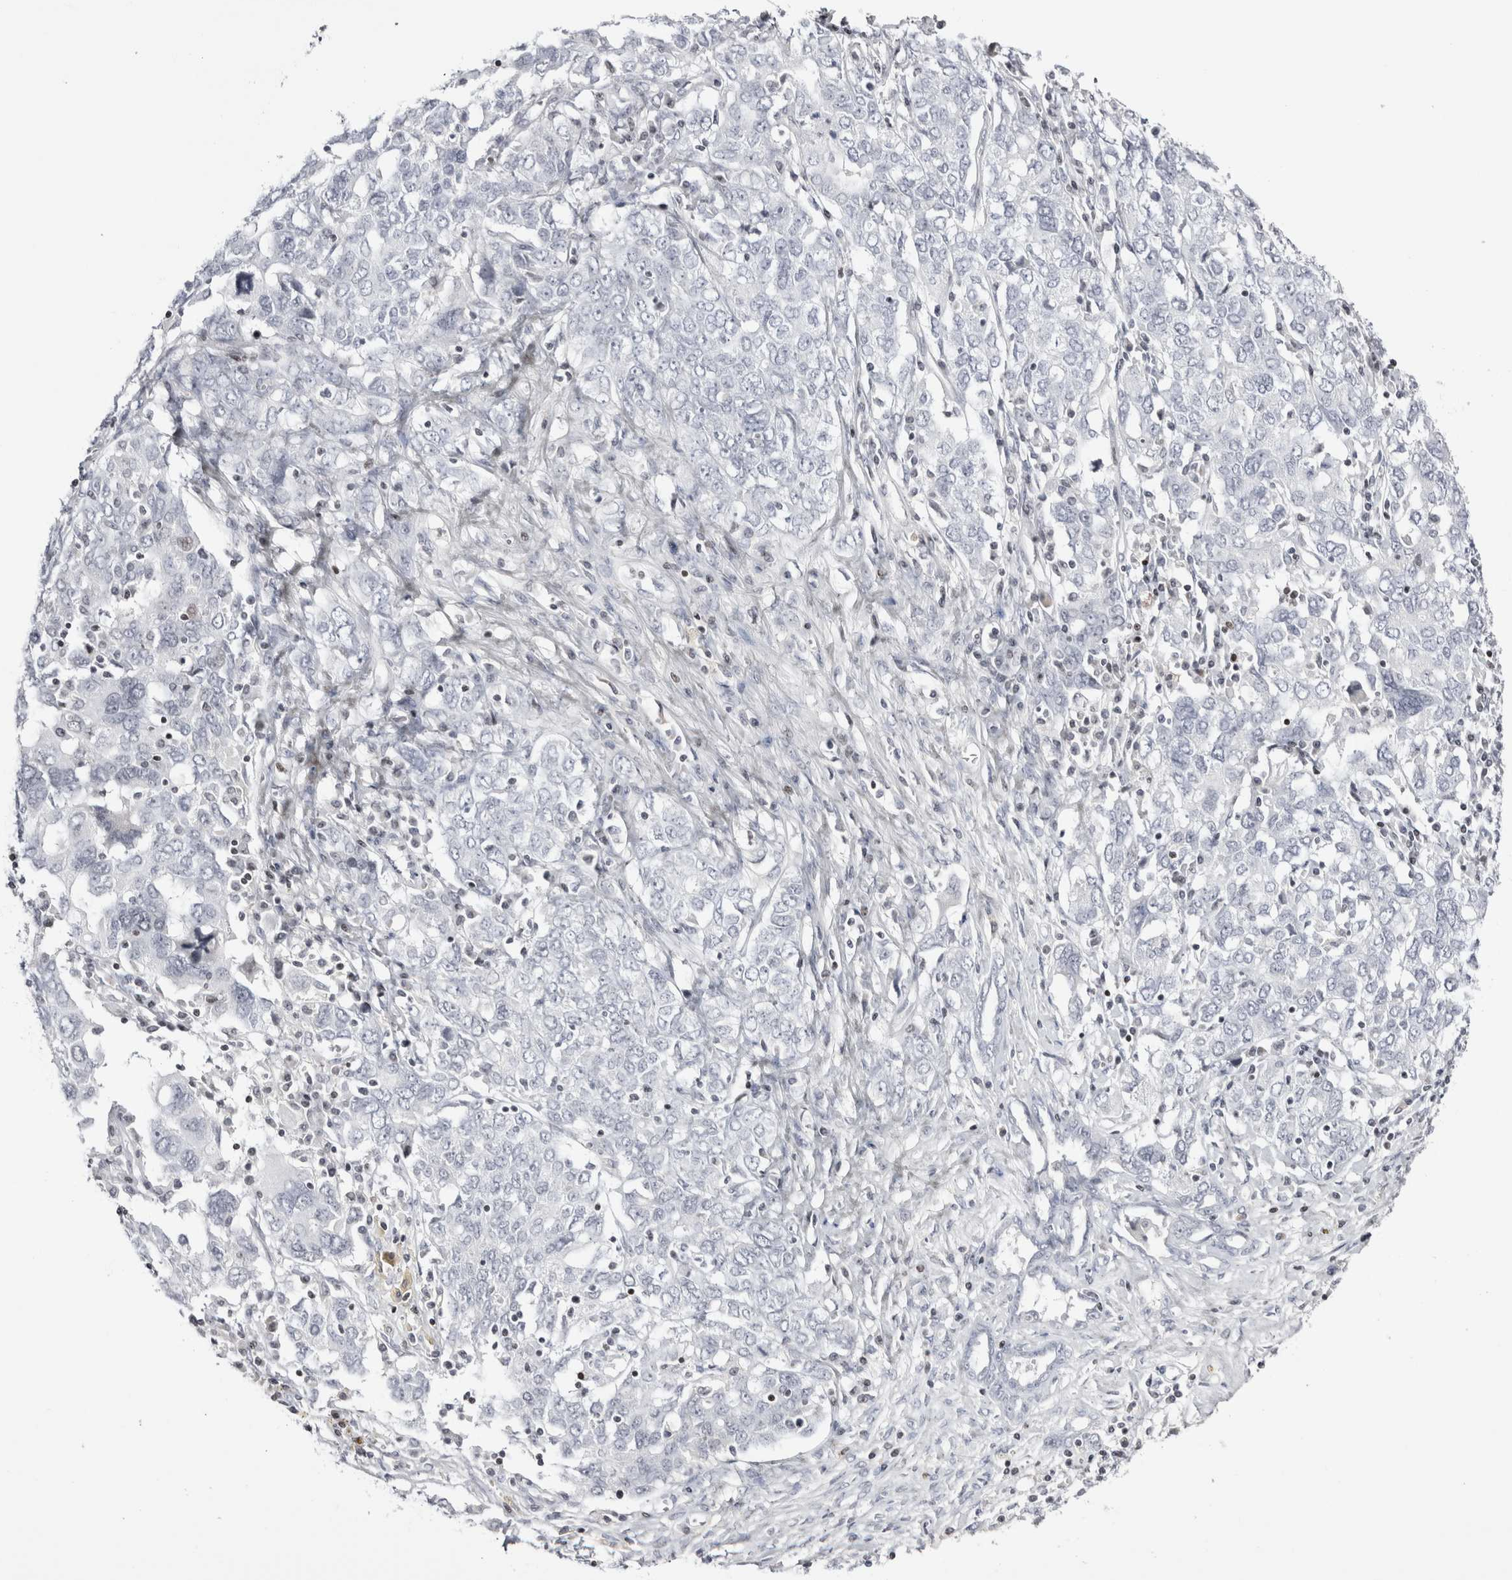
{"staining": {"intensity": "negative", "quantity": "none", "location": "none"}, "tissue": "ovarian cancer", "cell_type": "Tumor cells", "image_type": "cancer", "snomed": [{"axis": "morphology", "description": "Carcinoma, endometroid"}, {"axis": "topography", "description": "Ovary"}], "caption": "An immunohistochemistry micrograph of ovarian cancer is shown. There is no staining in tumor cells of ovarian cancer. (Stains: DAB IHC with hematoxylin counter stain, Microscopy: brightfield microscopy at high magnification).", "gene": "FNDC8", "patient": {"sex": "female", "age": 62}}